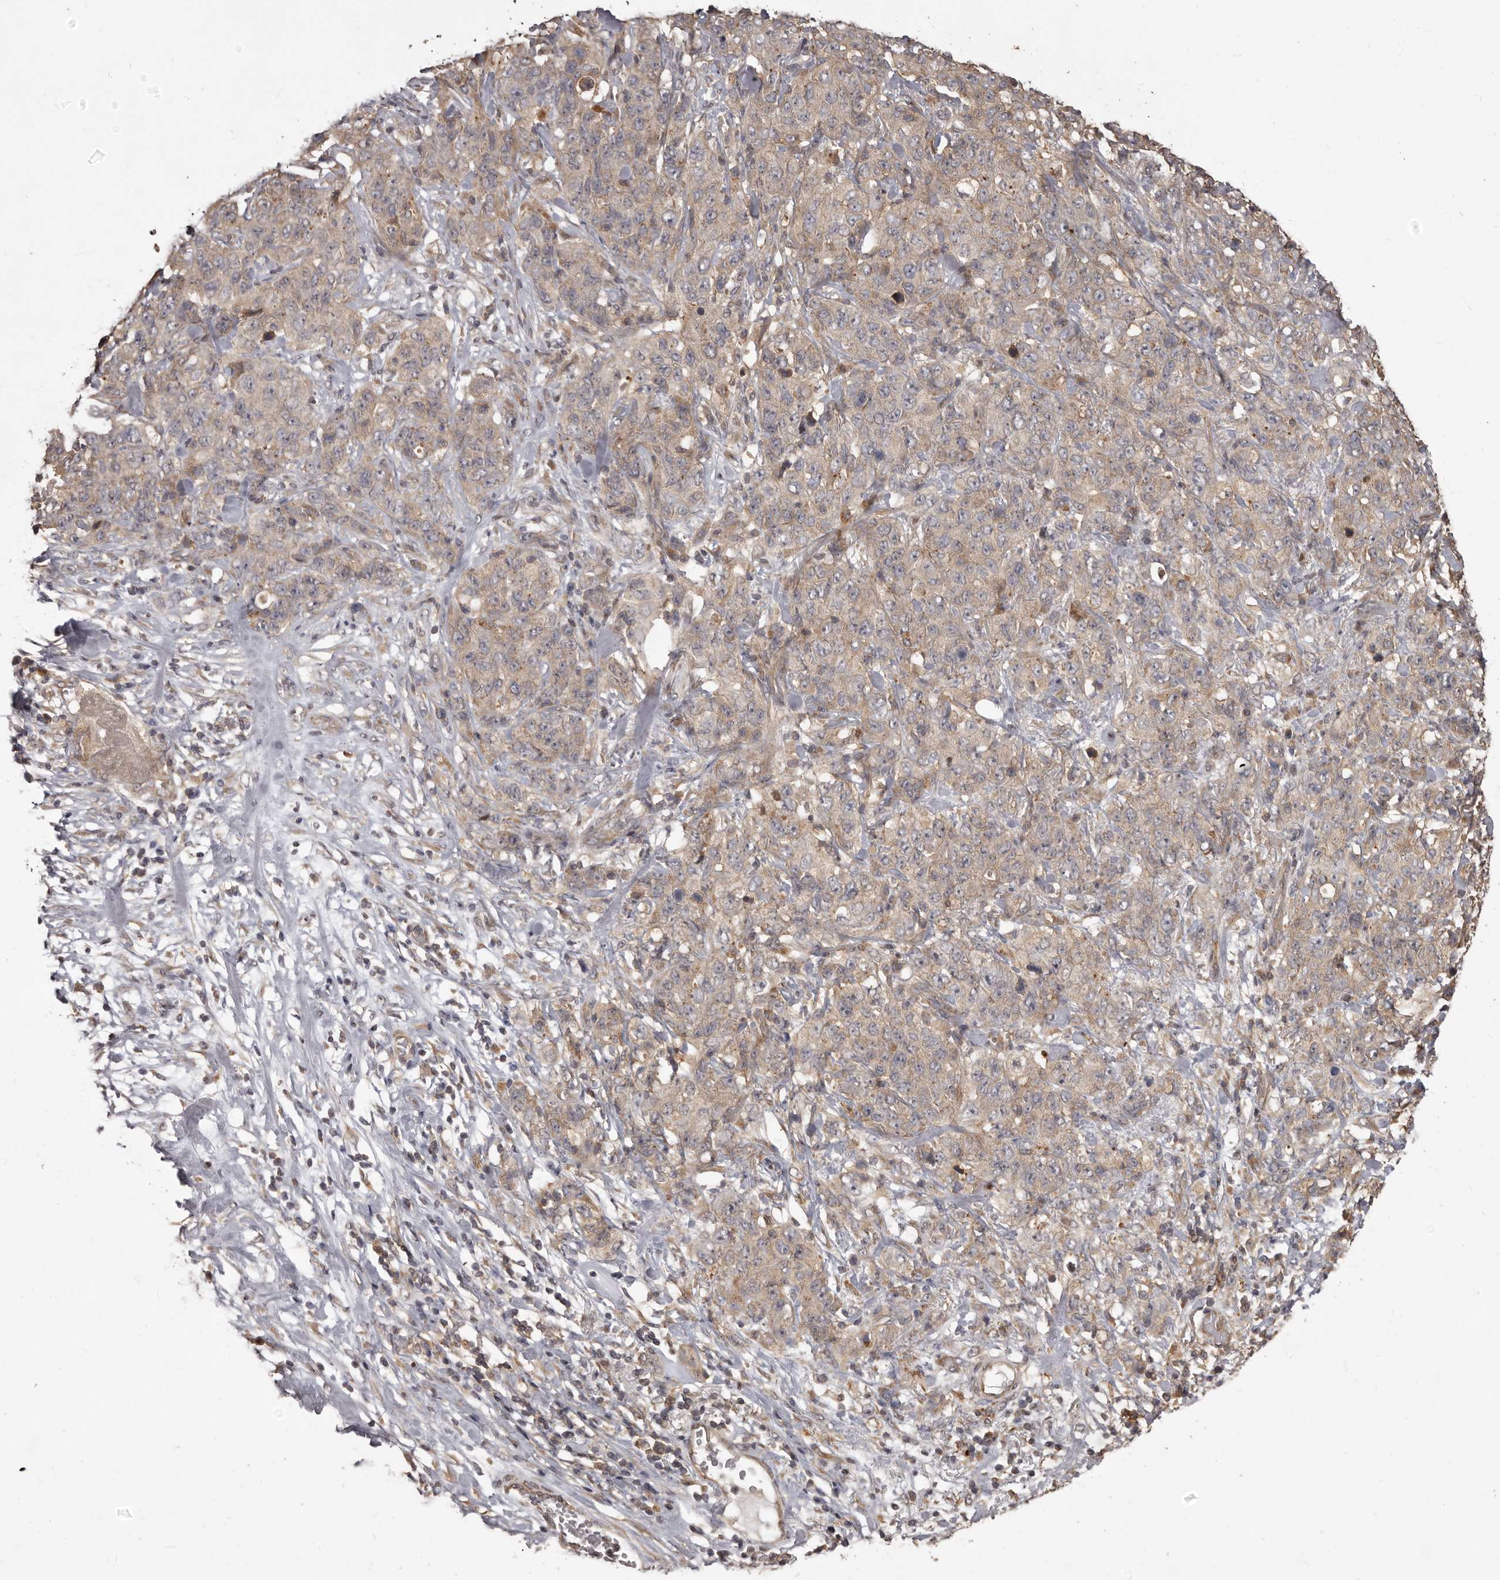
{"staining": {"intensity": "weak", "quantity": ">75%", "location": "cytoplasmic/membranous"}, "tissue": "stomach cancer", "cell_type": "Tumor cells", "image_type": "cancer", "snomed": [{"axis": "morphology", "description": "Adenocarcinoma, NOS"}, {"axis": "topography", "description": "Stomach"}], "caption": "Tumor cells demonstrate weak cytoplasmic/membranous positivity in approximately >75% of cells in stomach cancer. (IHC, brightfield microscopy, high magnification).", "gene": "MTO1", "patient": {"sex": "male", "age": 48}}